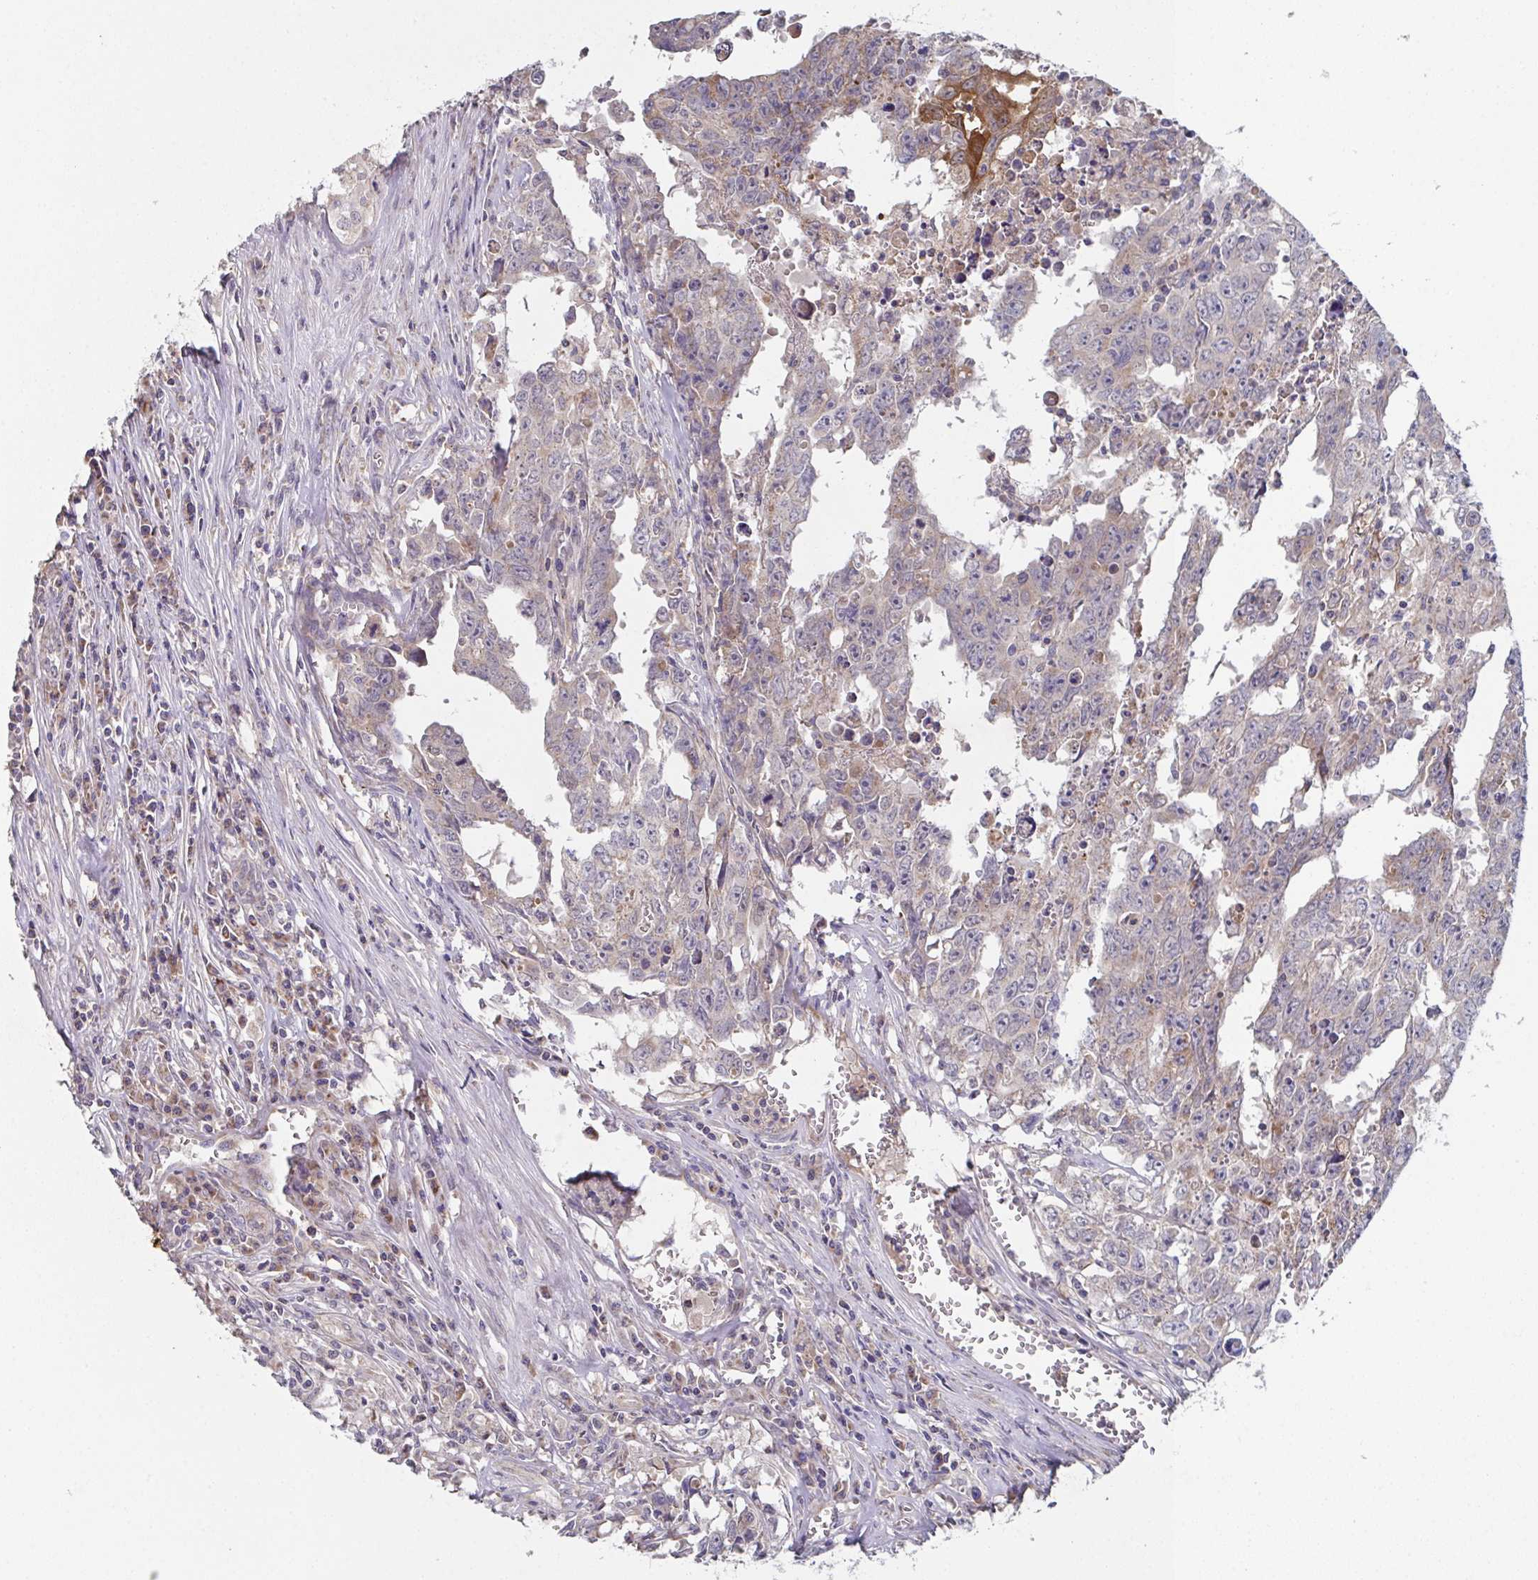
{"staining": {"intensity": "negative", "quantity": "none", "location": "none"}, "tissue": "testis cancer", "cell_type": "Tumor cells", "image_type": "cancer", "snomed": [{"axis": "morphology", "description": "Carcinoma, Embryonal, NOS"}, {"axis": "topography", "description": "Testis"}], "caption": "Testis cancer (embryonal carcinoma) was stained to show a protein in brown. There is no significant expression in tumor cells.", "gene": "MT-ND3", "patient": {"sex": "male", "age": 22}}